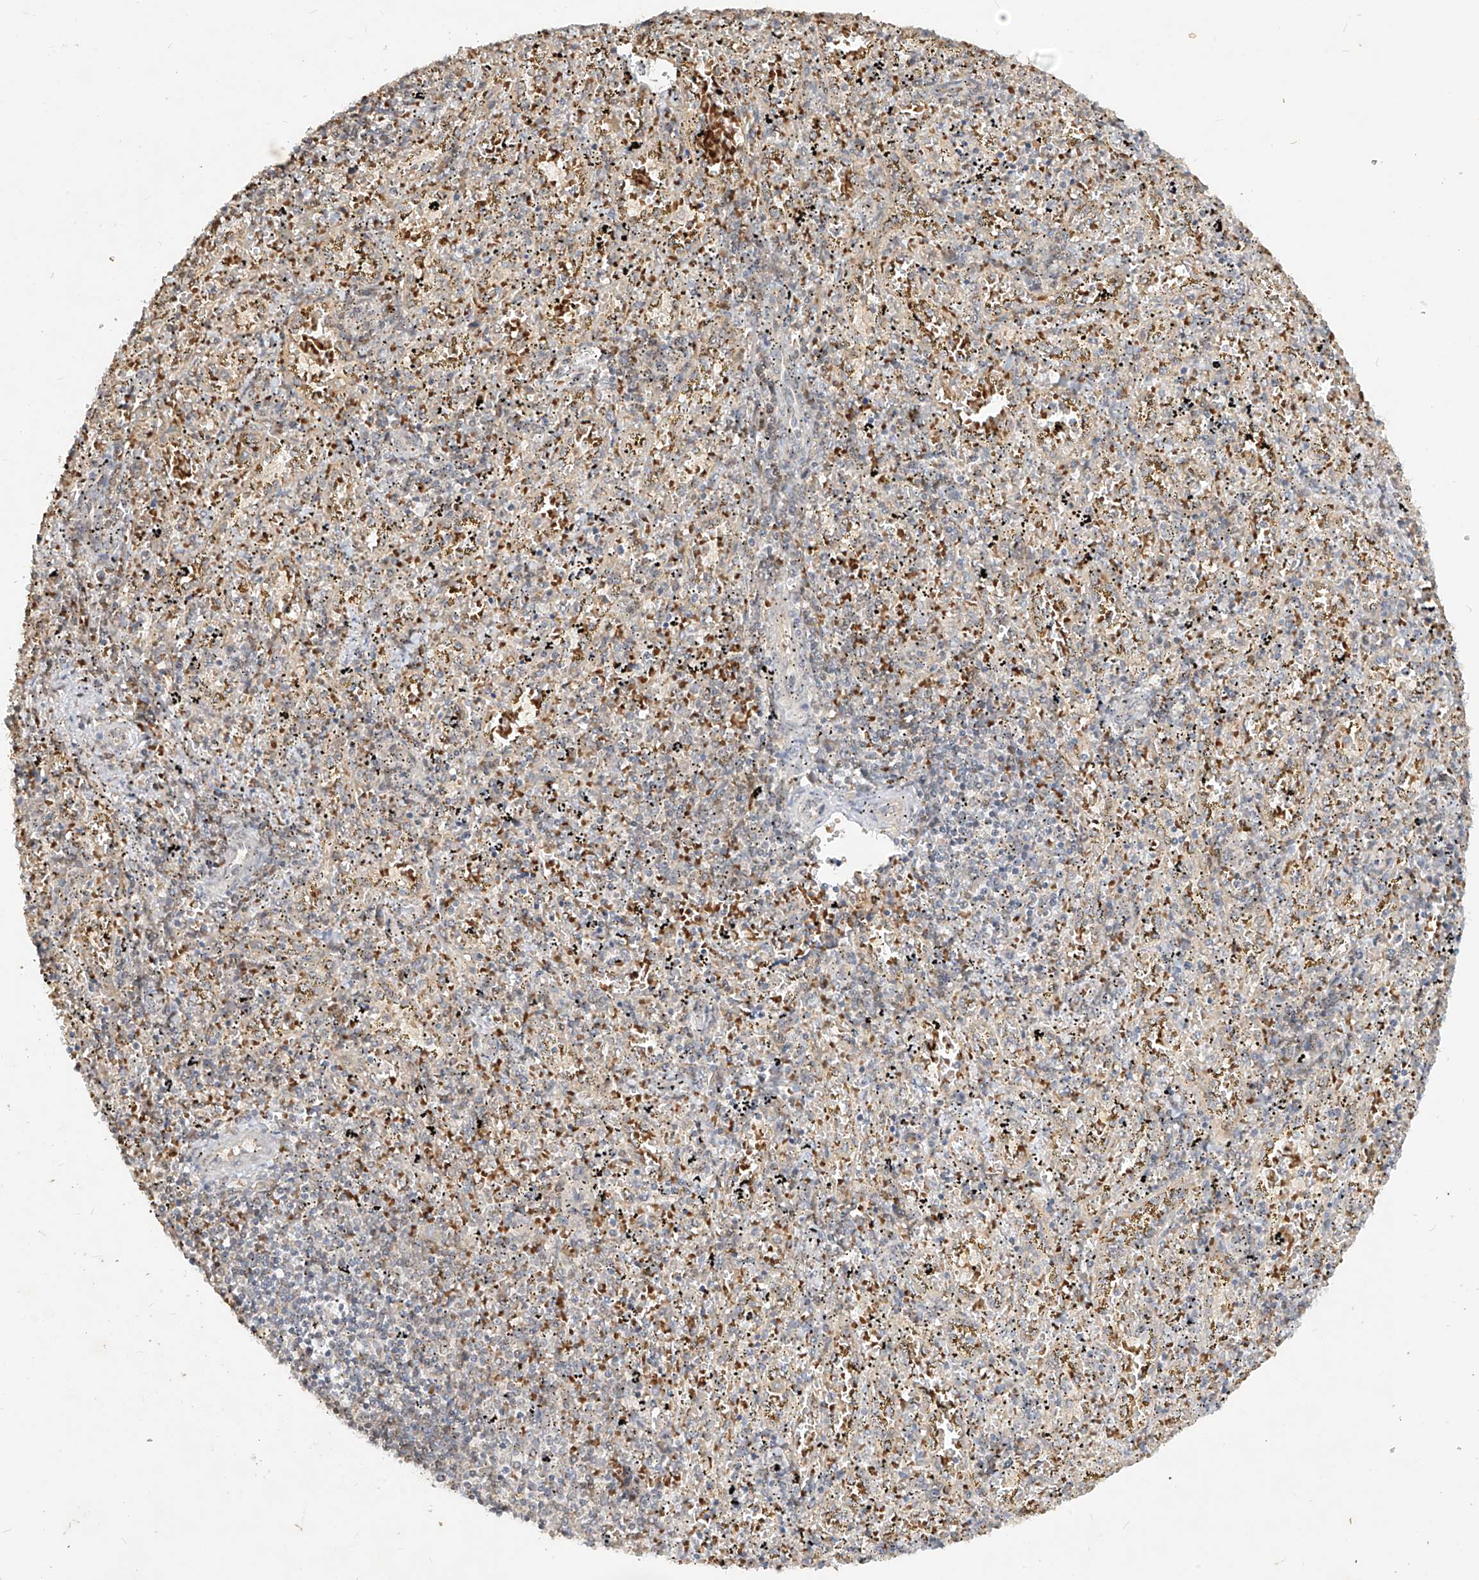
{"staining": {"intensity": "weak", "quantity": "25%-75%", "location": "cytoplasmic/membranous"}, "tissue": "spleen", "cell_type": "Cells in red pulp", "image_type": "normal", "snomed": [{"axis": "morphology", "description": "Normal tissue, NOS"}, {"axis": "topography", "description": "Spleen"}], "caption": "Protein analysis of unremarkable spleen displays weak cytoplasmic/membranous positivity in about 25%-75% of cells in red pulp.", "gene": "MTUS2", "patient": {"sex": "male", "age": 11}}